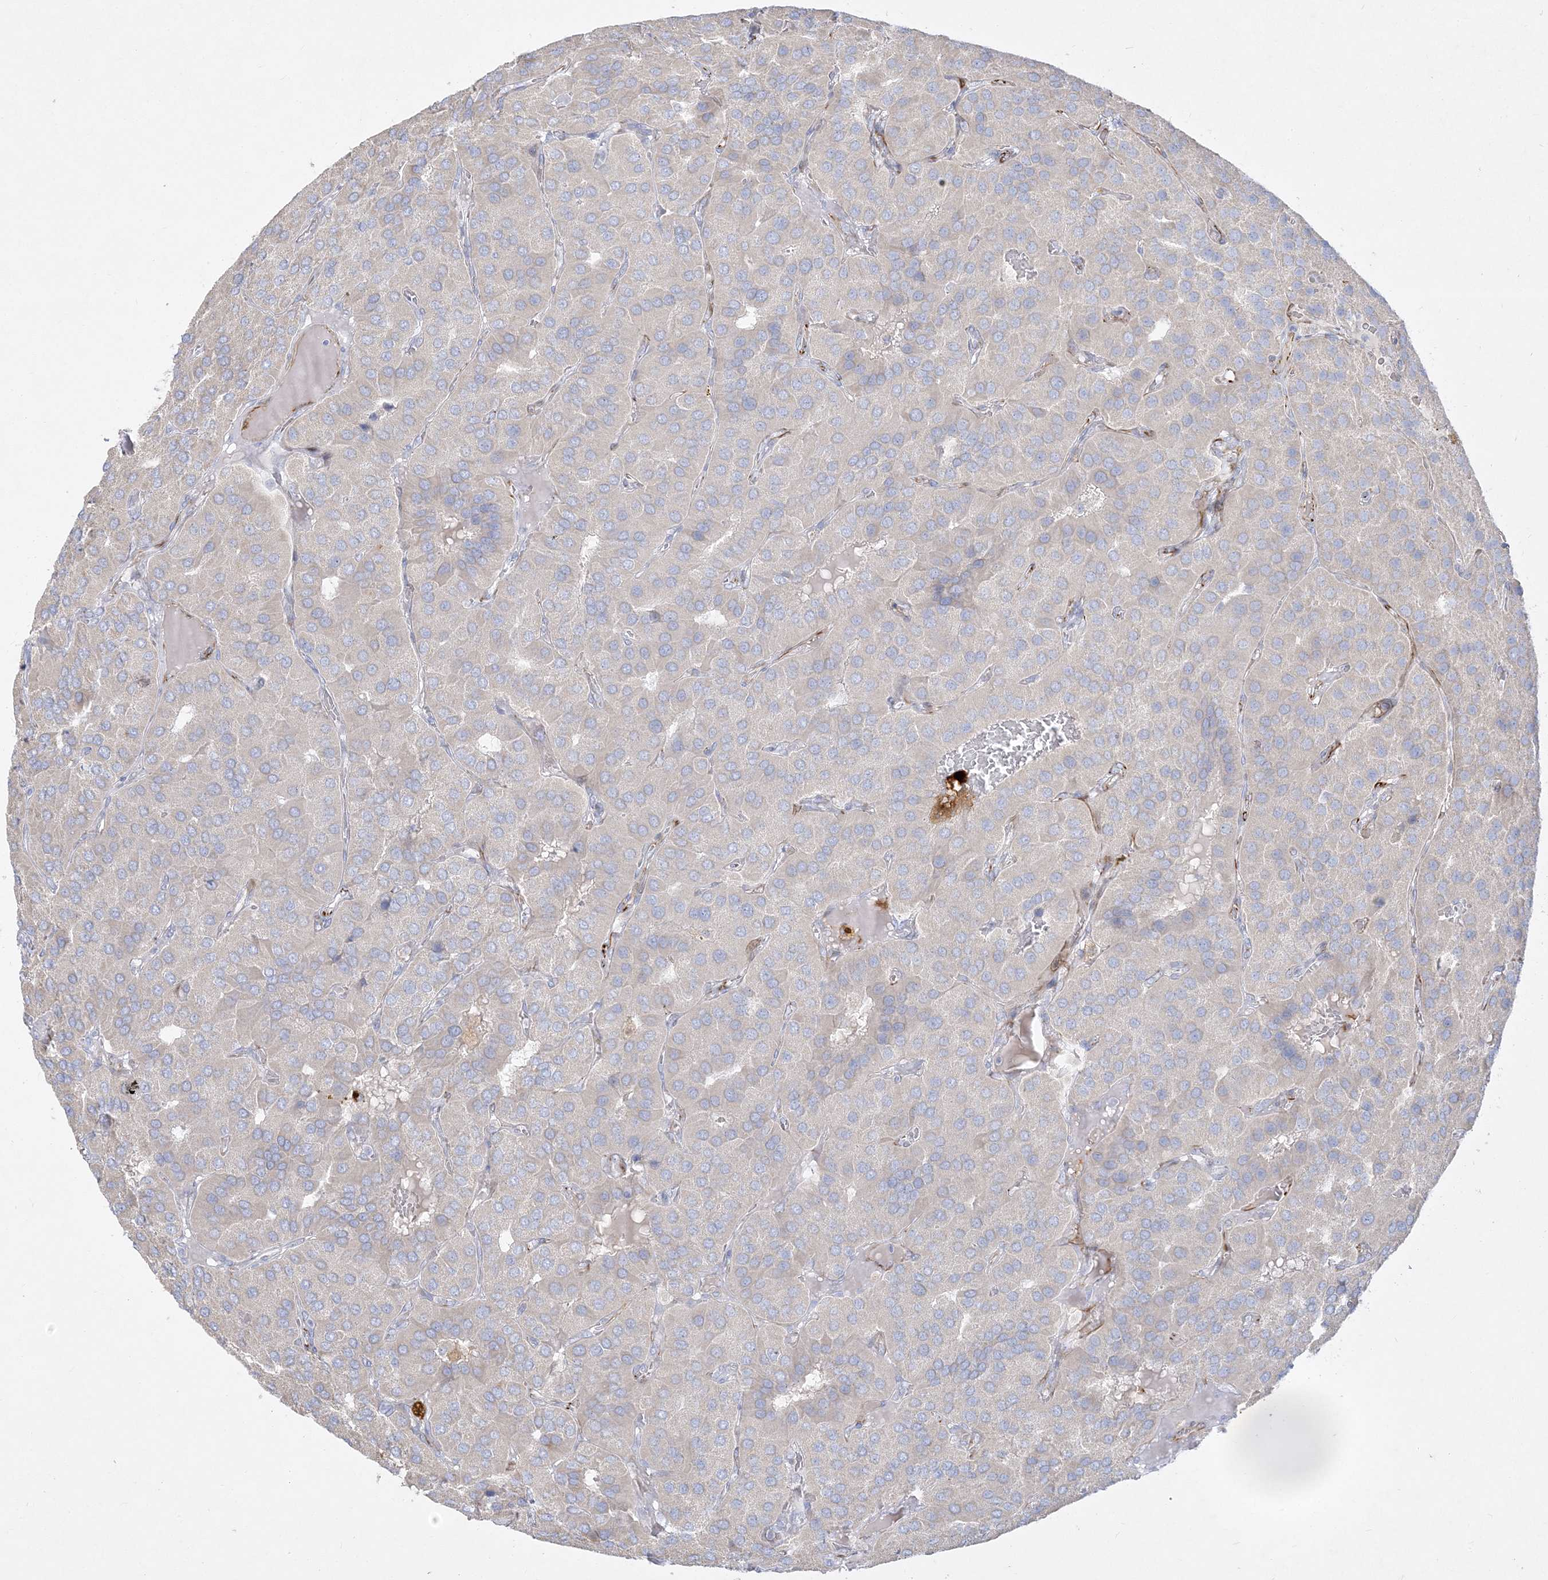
{"staining": {"intensity": "negative", "quantity": "none", "location": "none"}, "tissue": "parathyroid gland", "cell_type": "Glandular cells", "image_type": "normal", "snomed": [{"axis": "morphology", "description": "Normal tissue, NOS"}, {"axis": "morphology", "description": "Adenoma, NOS"}, {"axis": "topography", "description": "Parathyroid gland"}], "caption": "Immunohistochemistry histopathology image of unremarkable human parathyroid gland stained for a protein (brown), which shows no positivity in glandular cells. (Brightfield microscopy of DAB immunohistochemistry at high magnification).", "gene": "GPAT2", "patient": {"sex": "female", "age": 86}}